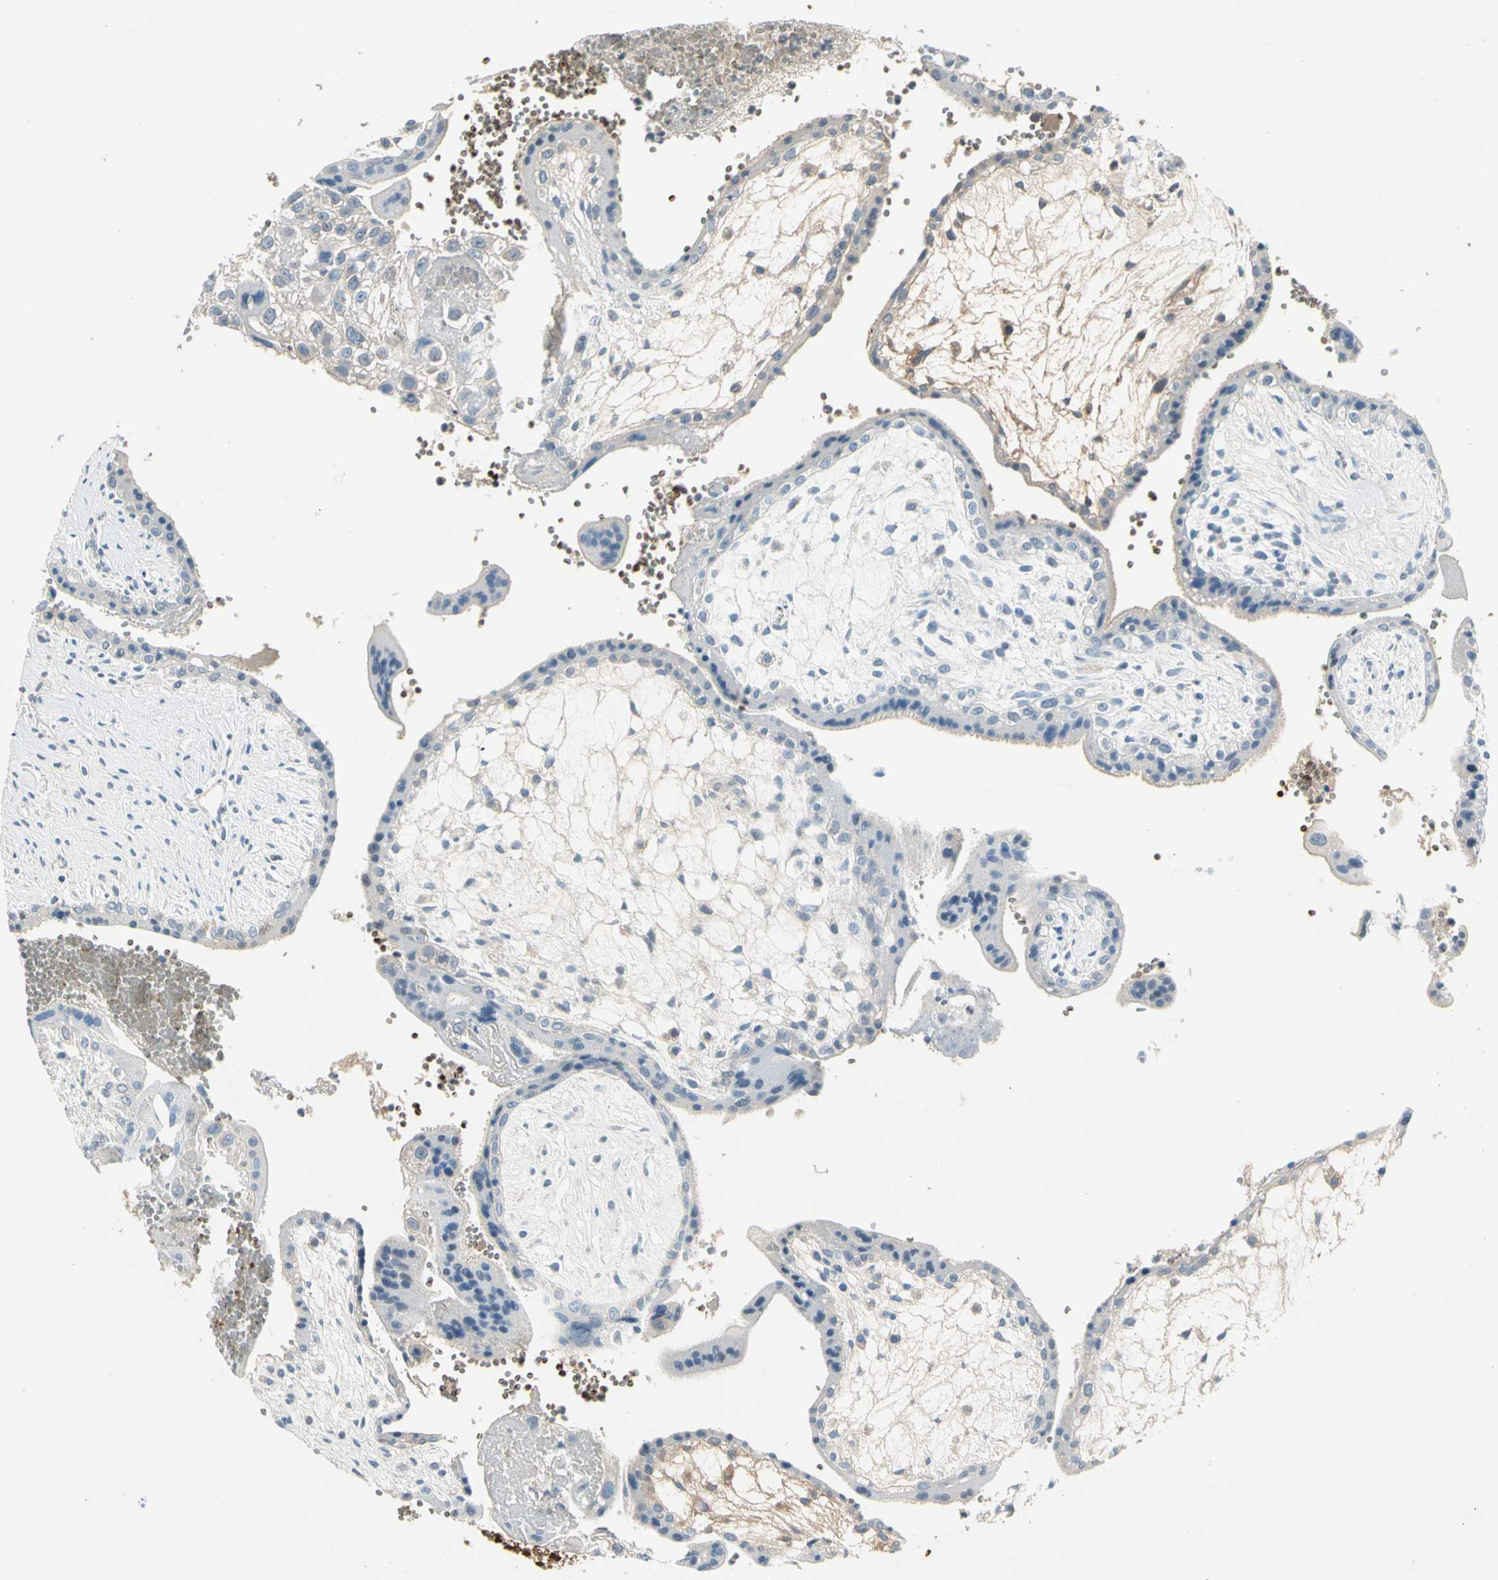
{"staining": {"intensity": "negative", "quantity": "none", "location": "none"}, "tissue": "placenta", "cell_type": "Decidual cells", "image_type": "normal", "snomed": [{"axis": "morphology", "description": "Normal tissue, NOS"}, {"axis": "topography", "description": "Placenta"}], "caption": "Immunohistochemistry (IHC) of benign placenta shows no staining in decidual cells.", "gene": "CA1", "patient": {"sex": "female", "age": 30}}